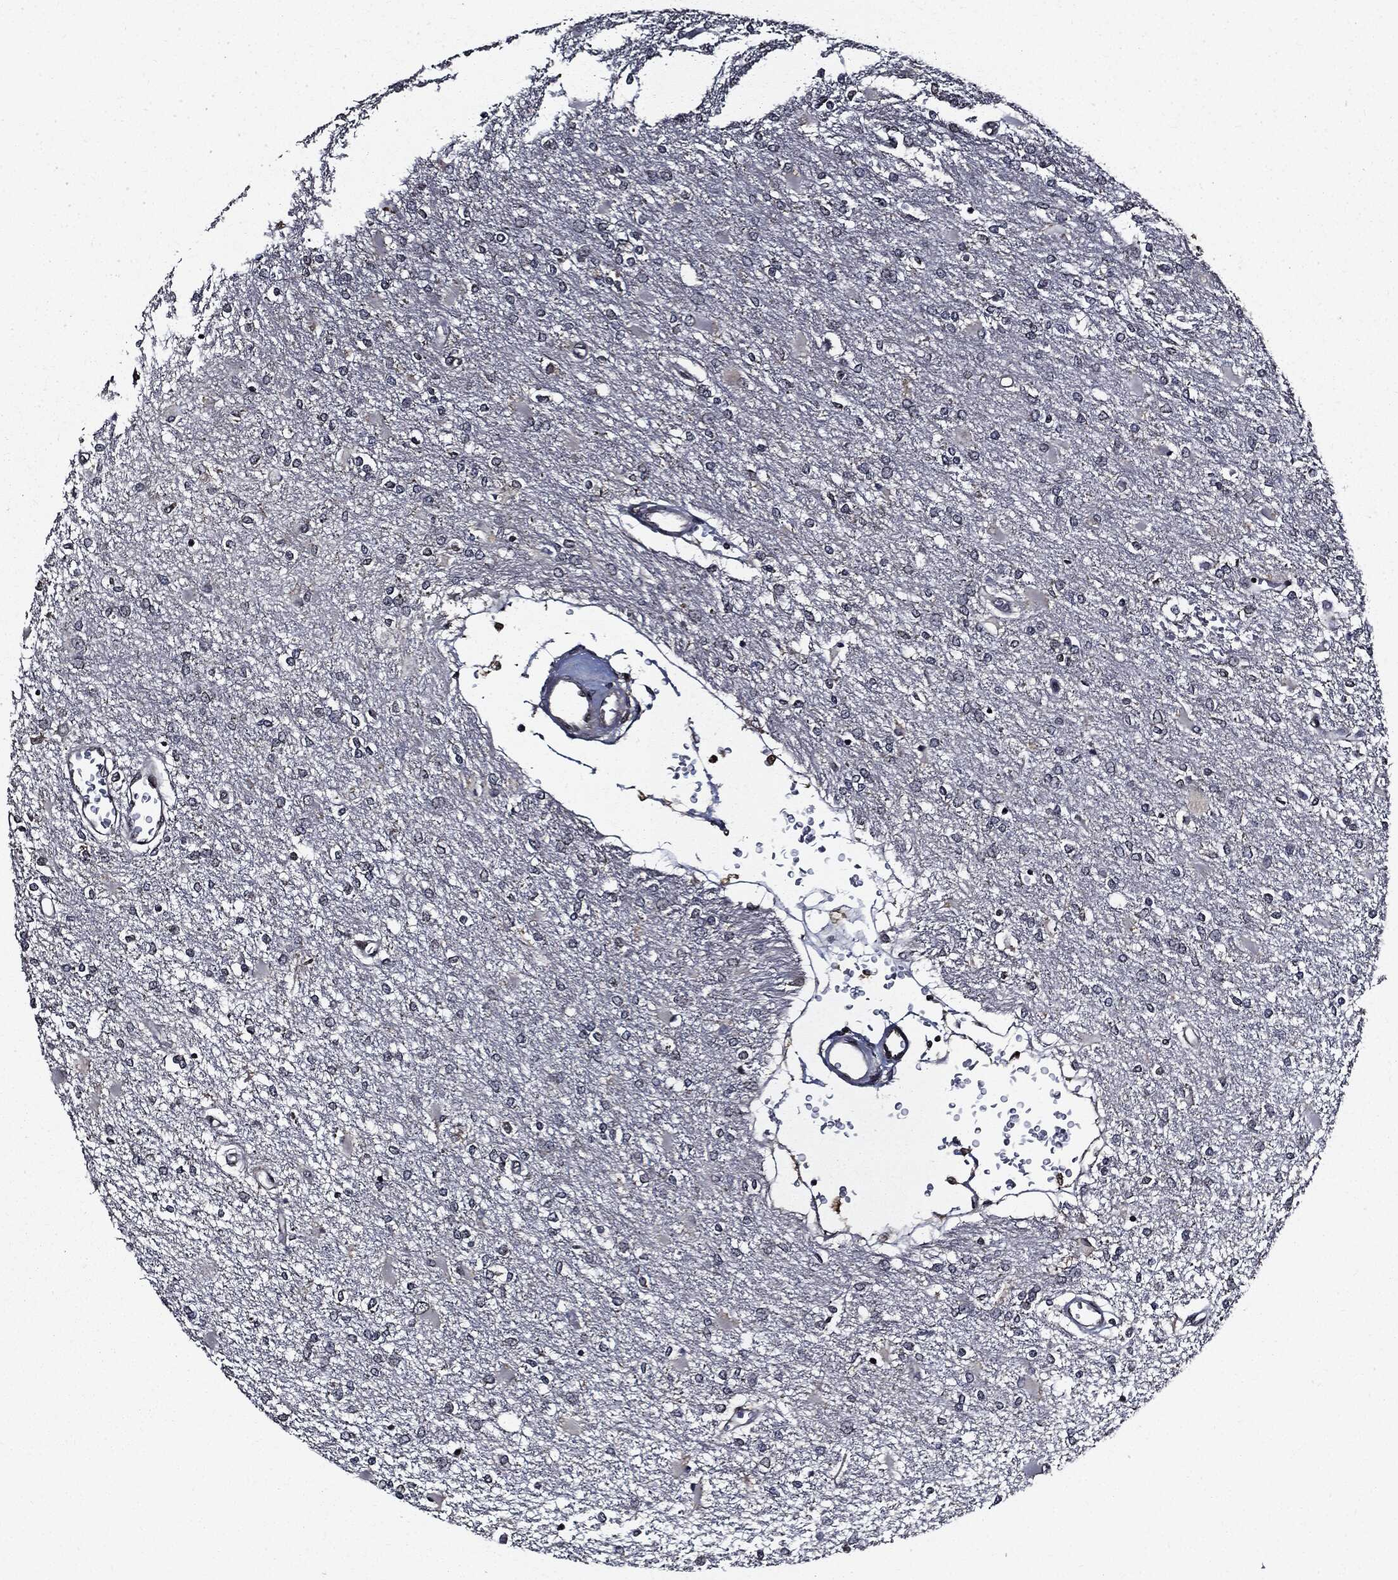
{"staining": {"intensity": "negative", "quantity": "none", "location": "none"}, "tissue": "glioma", "cell_type": "Tumor cells", "image_type": "cancer", "snomed": [{"axis": "morphology", "description": "Glioma, malignant, High grade"}, {"axis": "topography", "description": "Cerebral cortex"}], "caption": "DAB (3,3'-diaminobenzidine) immunohistochemical staining of human glioma shows no significant staining in tumor cells. Nuclei are stained in blue.", "gene": "SUGT1", "patient": {"sex": "male", "age": 79}}